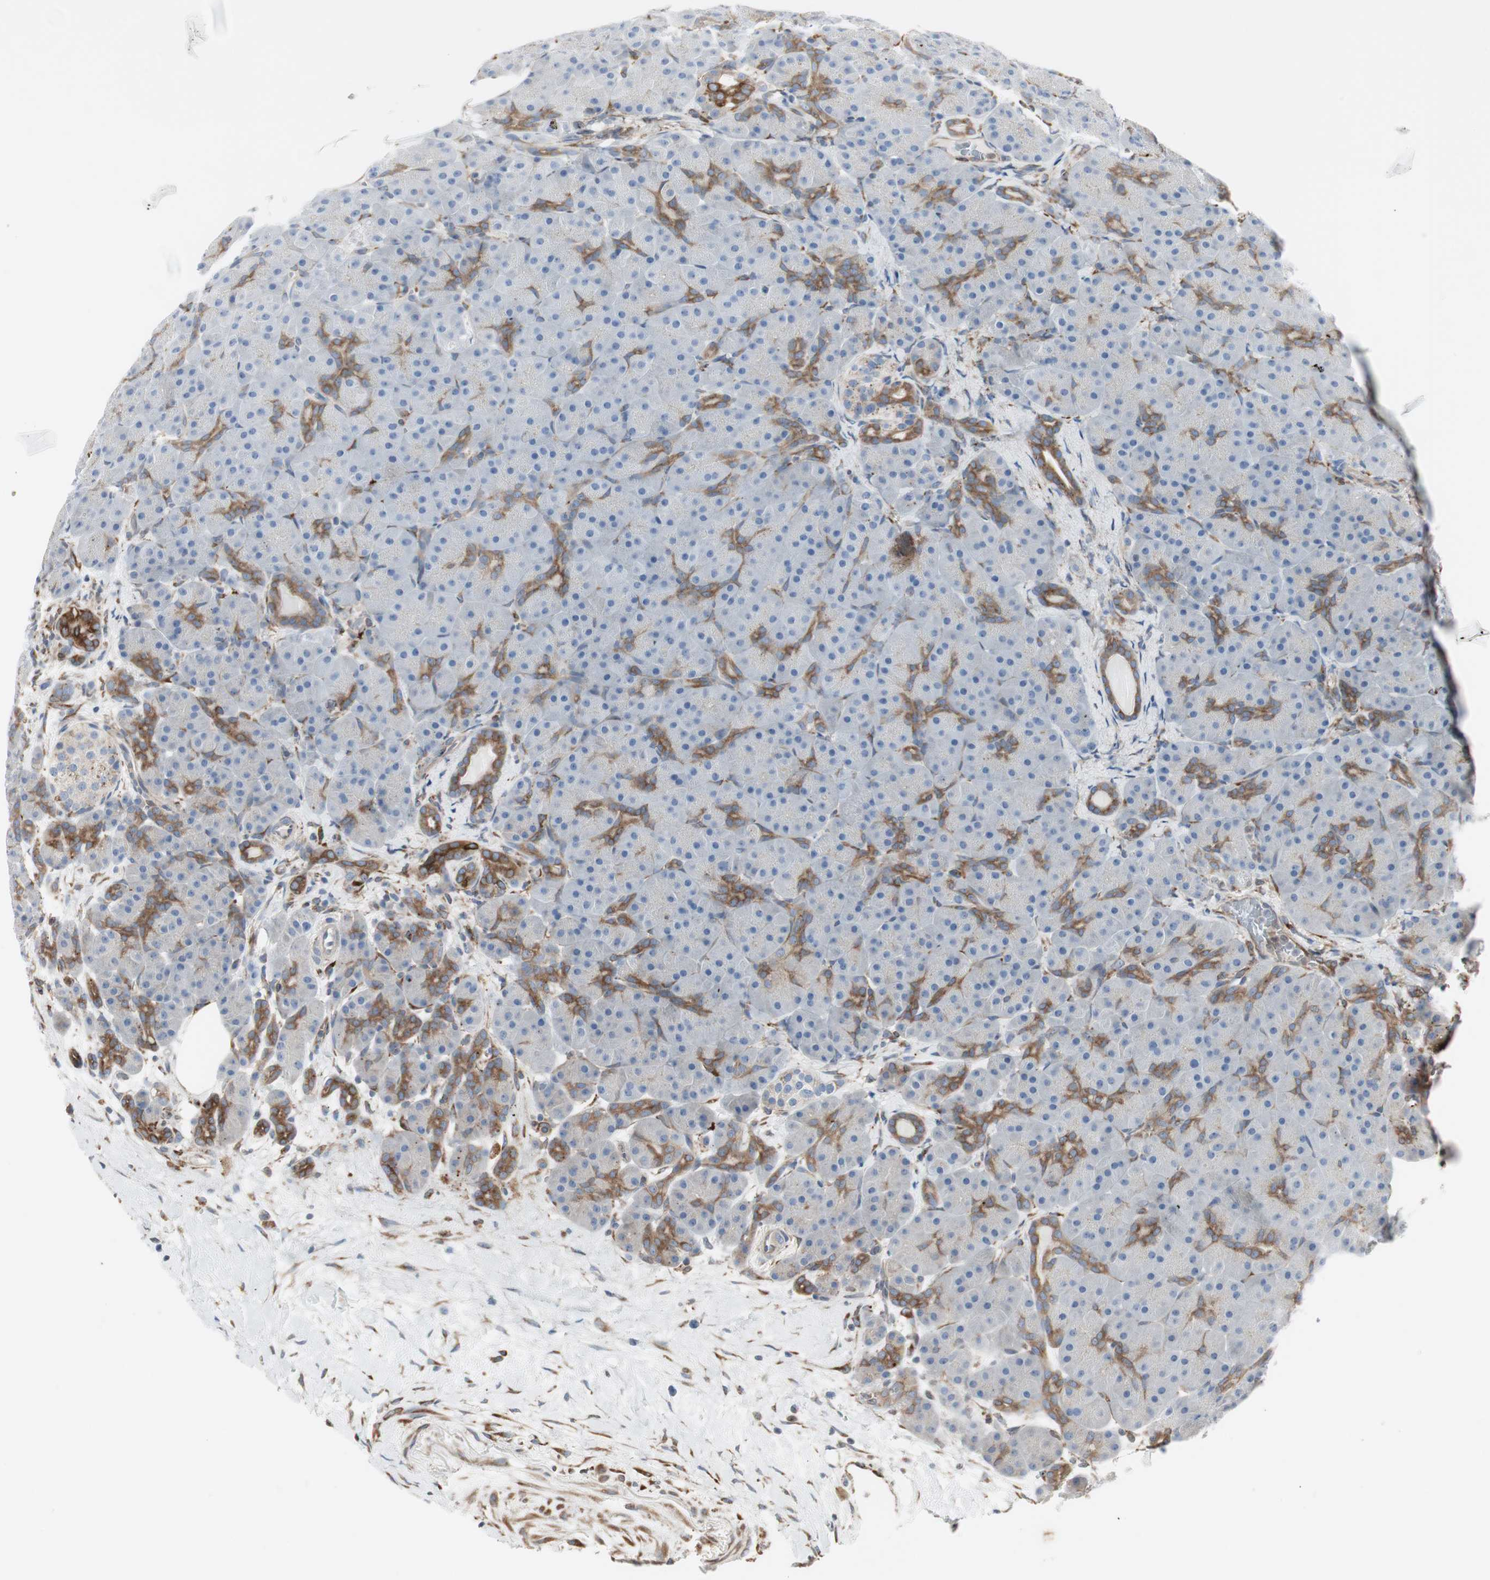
{"staining": {"intensity": "weak", "quantity": "<25%", "location": "cytoplasmic/membranous"}, "tissue": "pancreas", "cell_type": "Exocrine glandular cells", "image_type": "normal", "snomed": [{"axis": "morphology", "description": "Normal tissue, NOS"}, {"axis": "topography", "description": "Pancreas"}], "caption": "Immunohistochemistry photomicrograph of normal pancreas stained for a protein (brown), which displays no positivity in exocrine glandular cells. (DAB IHC with hematoxylin counter stain).", "gene": "H6PD", "patient": {"sex": "male", "age": 66}}